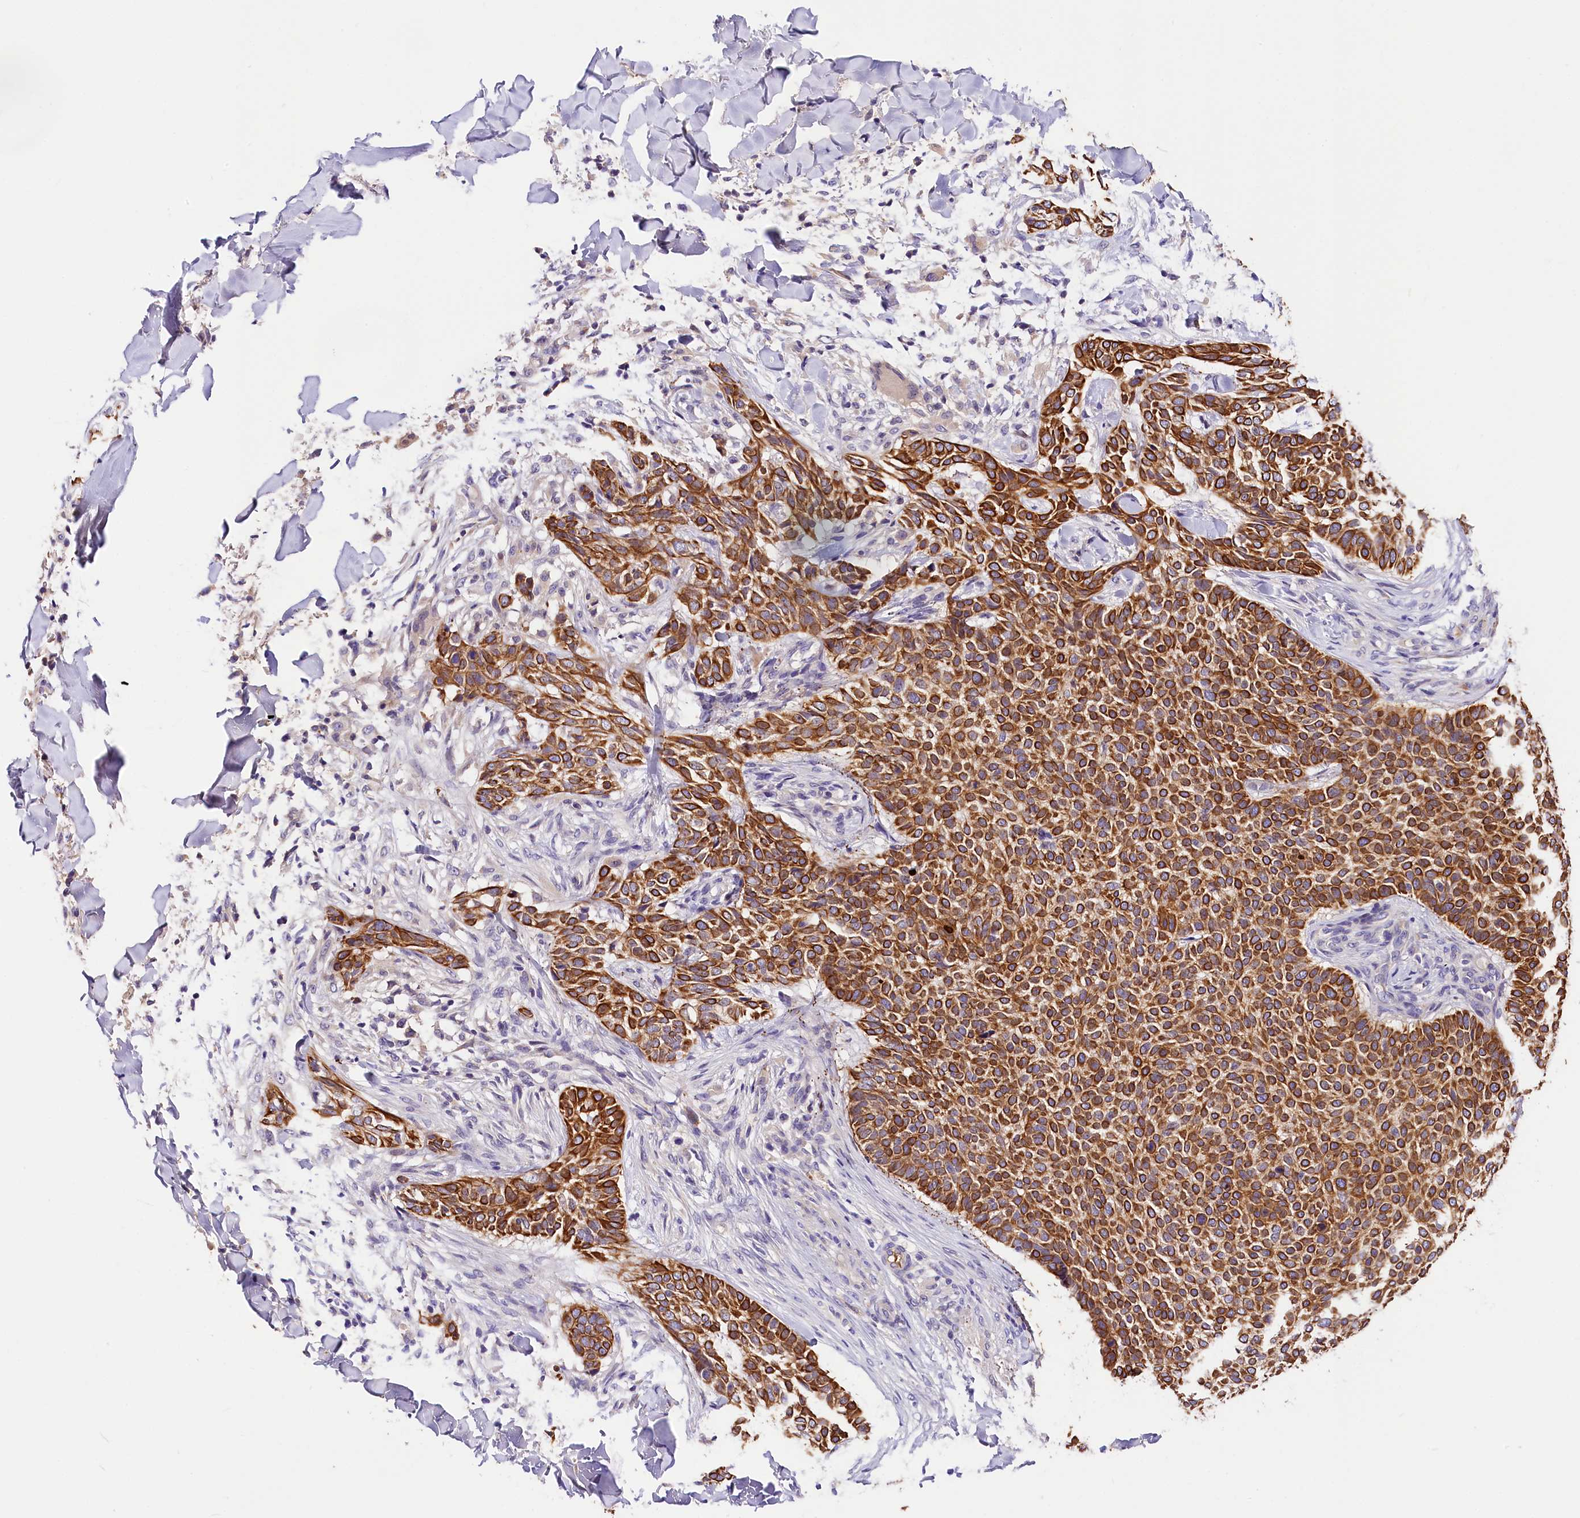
{"staining": {"intensity": "strong", "quantity": ">75%", "location": "cytoplasmic/membranous"}, "tissue": "skin cancer", "cell_type": "Tumor cells", "image_type": "cancer", "snomed": [{"axis": "morphology", "description": "Normal tissue, NOS"}, {"axis": "morphology", "description": "Basal cell carcinoma"}, {"axis": "topography", "description": "Skin"}], "caption": "Skin cancer (basal cell carcinoma) stained with a protein marker displays strong staining in tumor cells.", "gene": "ARMC6", "patient": {"sex": "male", "age": 67}}